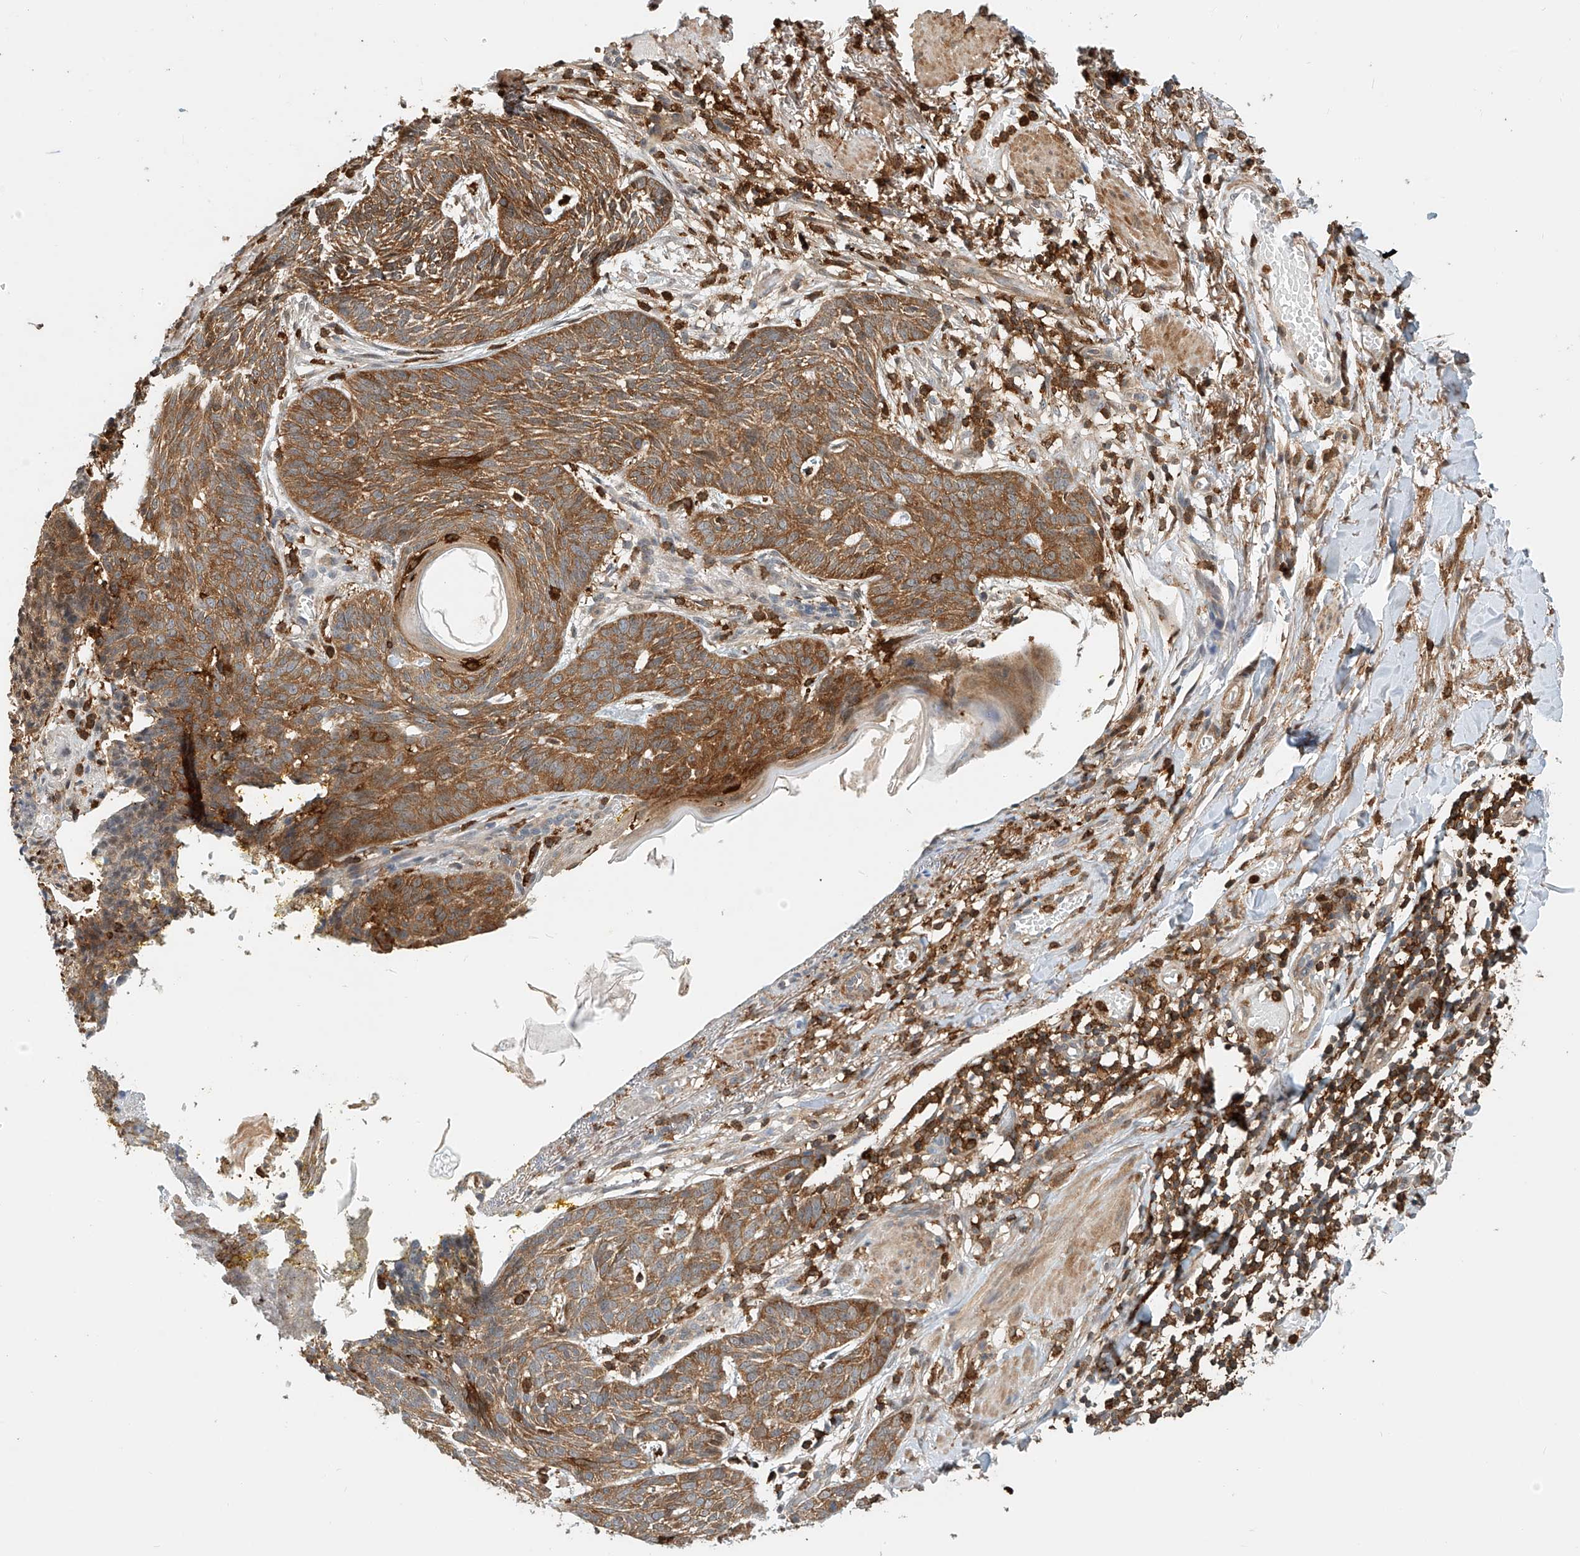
{"staining": {"intensity": "moderate", "quantity": ">75%", "location": "cytoplasmic/membranous"}, "tissue": "skin cancer", "cell_type": "Tumor cells", "image_type": "cancer", "snomed": [{"axis": "morphology", "description": "Normal tissue, NOS"}, {"axis": "morphology", "description": "Basal cell carcinoma"}, {"axis": "topography", "description": "Skin"}], "caption": "A brown stain shows moderate cytoplasmic/membranous positivity of a protein in human basal cell carcinoma (skin) tumor cells.", "gene": "MICAL1", "patient": {"sex": "male", "age": 64}}